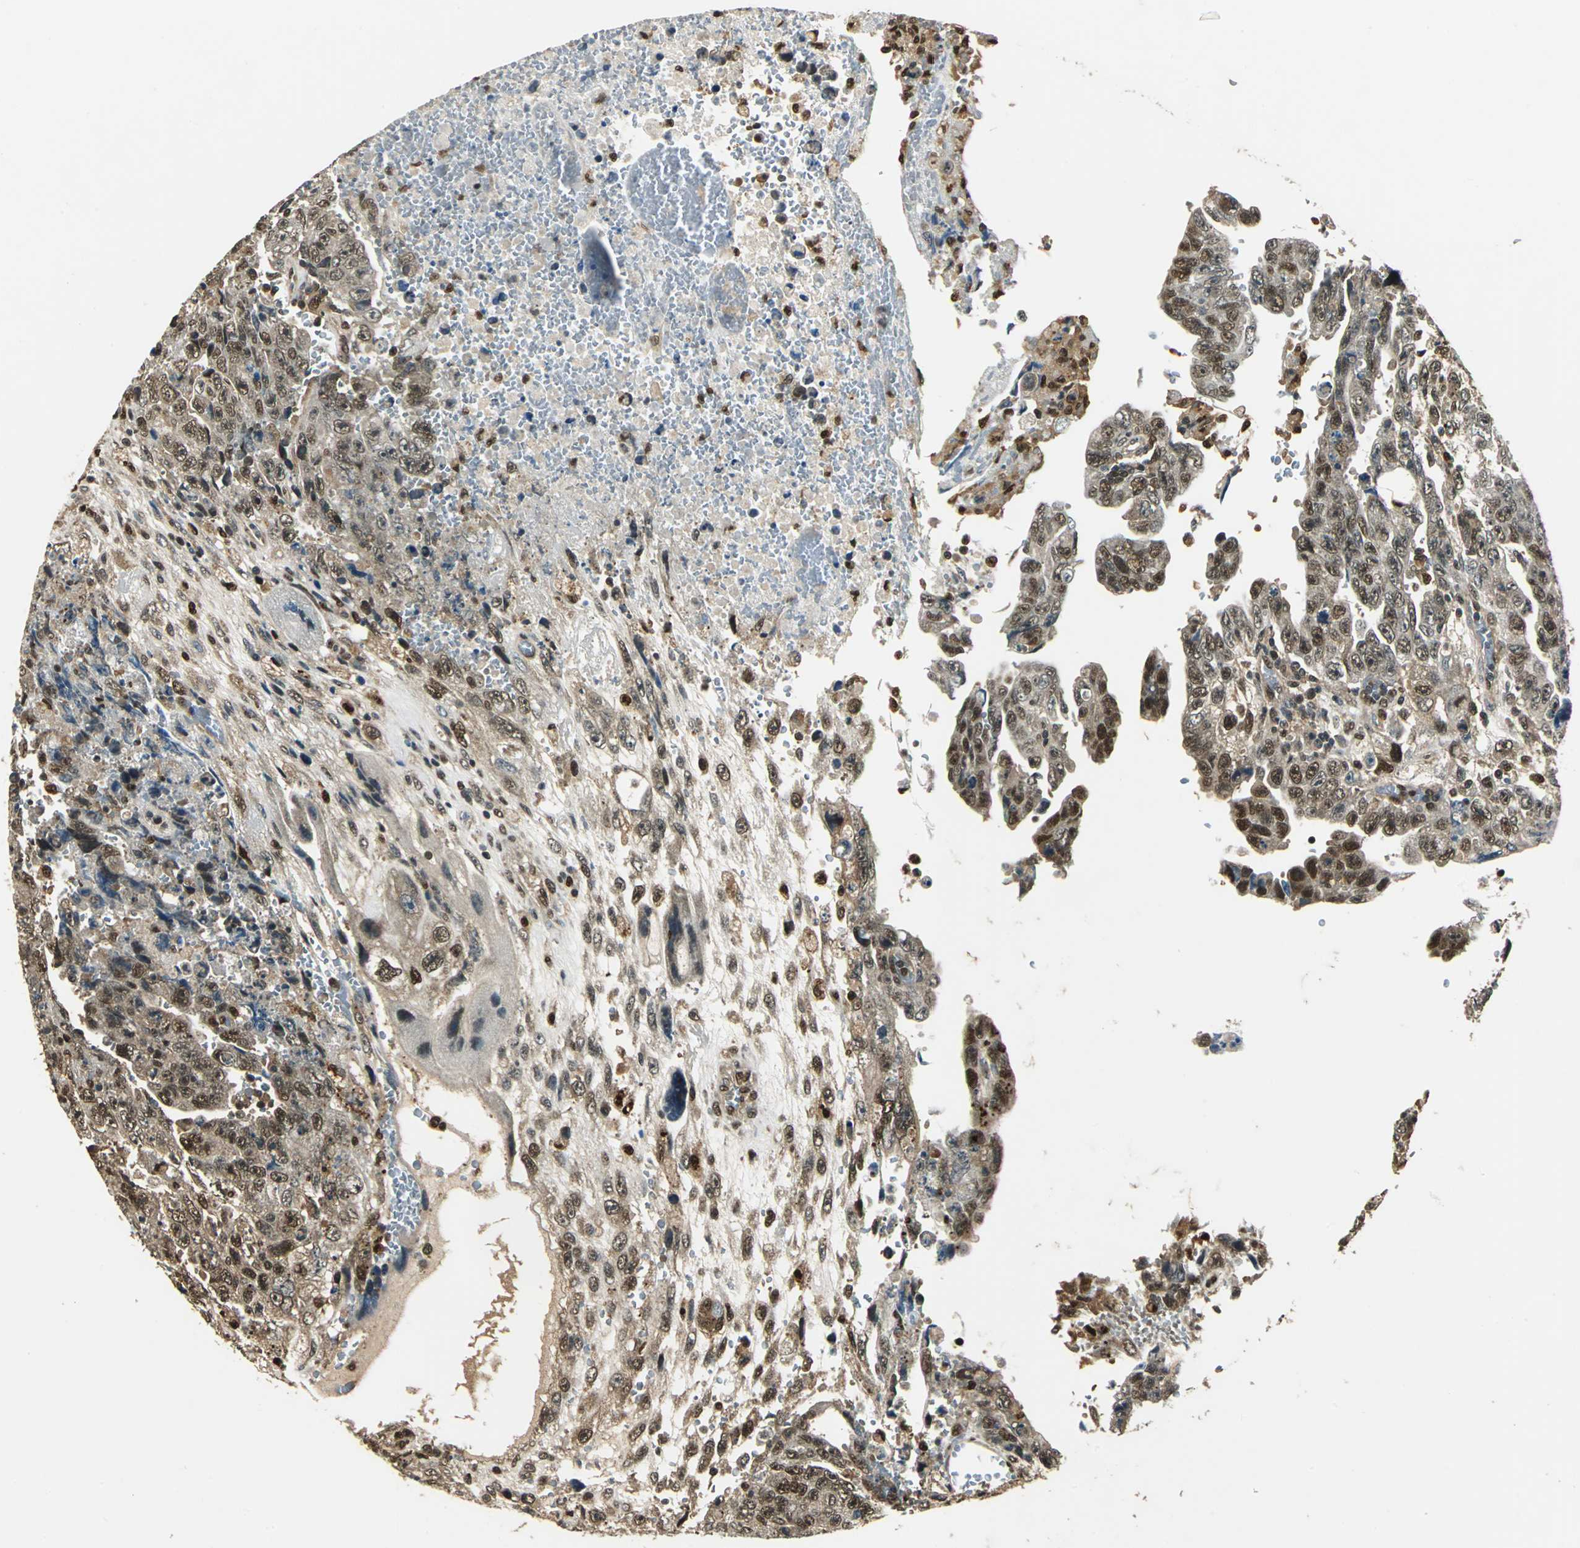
{"staining": {"intensity": "moderate", "quantity": ">75%", "location": "cytoplasmic/membranous,nuclear"}, "tissue": "testis cancer", "cell_type": "Tumor cells", "image_type": "cancer", "snomed": [{"axis": "morphology", "description": "Carcinoma, Embryonal, NOS"}, {"axis": "topography", "description": "Testis"}], "caption": "IHC (DAB) staining of testis cancer reveals moderate cytoplasmic/membranous and nuclear protein expression in about >75% of tumor cells. The protein is shown in brown color, while the nuclei are stained blue.", "gene": "PPP1R13L", "patient": {"sex": "male", "age": 28}}